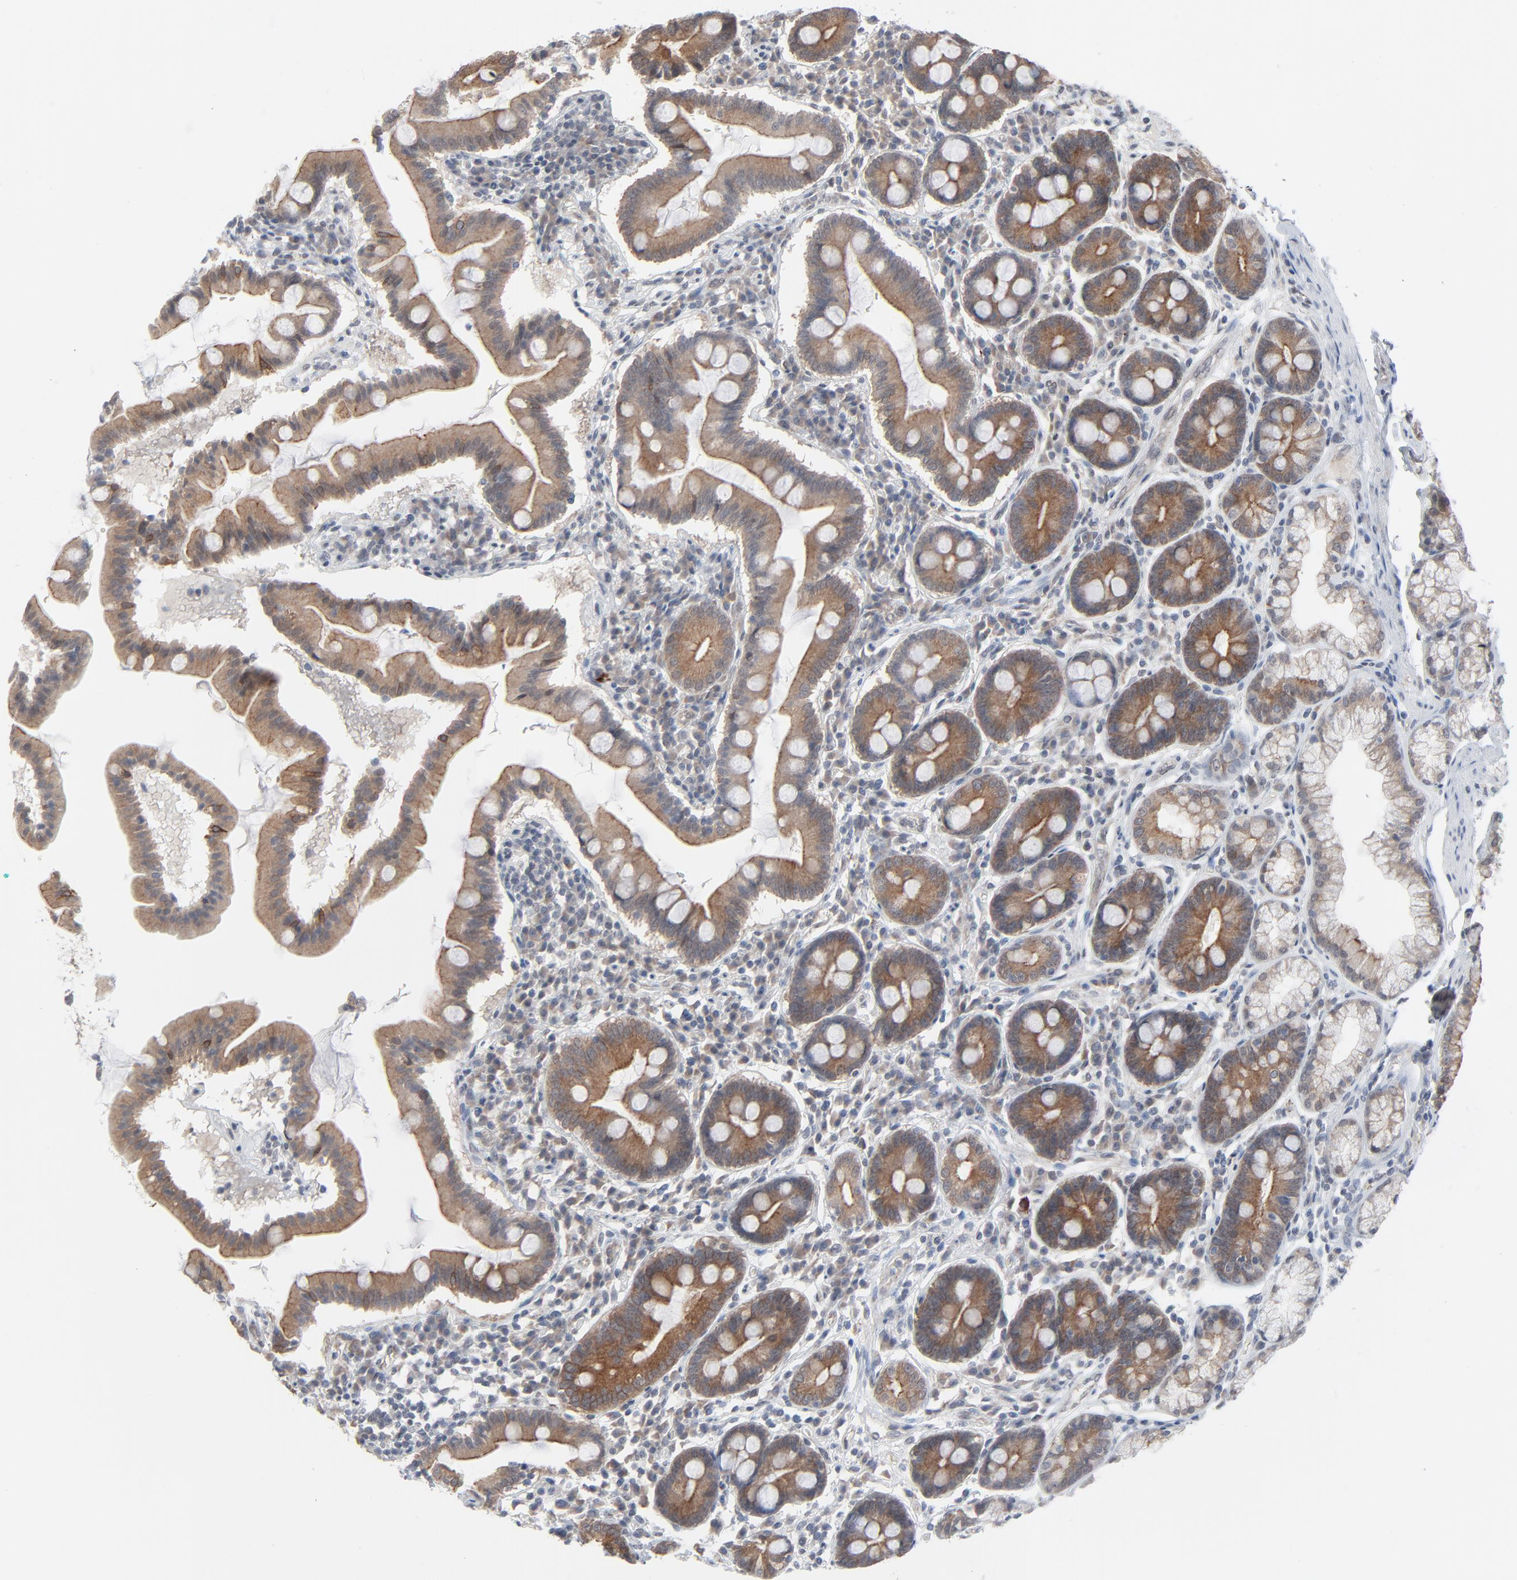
{"staining": {"intensity": "moderate", "quantity": ">75%", "location": "cytoplasmic/membranous"}, "tissue": "duodenum", "cell_type": "Glandular cells", "image_type": "normal", "snomed": [{"axis": "morphology", "description": "Normal tissue, NOS"}, {"axis": "topography", "description": "Duodenum"}], "caption": "A medium amount of moderate cytoplasmic/membranous staining is appreciated in about >75% of glandular cells in normal duodenum. The protein of interest is stained brown, and the nuclei are stained in blue (DAB (3,3'-diaminobenzidine) IHC with brightfield microscopy, high magnification).", "gene": "ITPR3", "patient": {"sex": "male", "age": 50}}